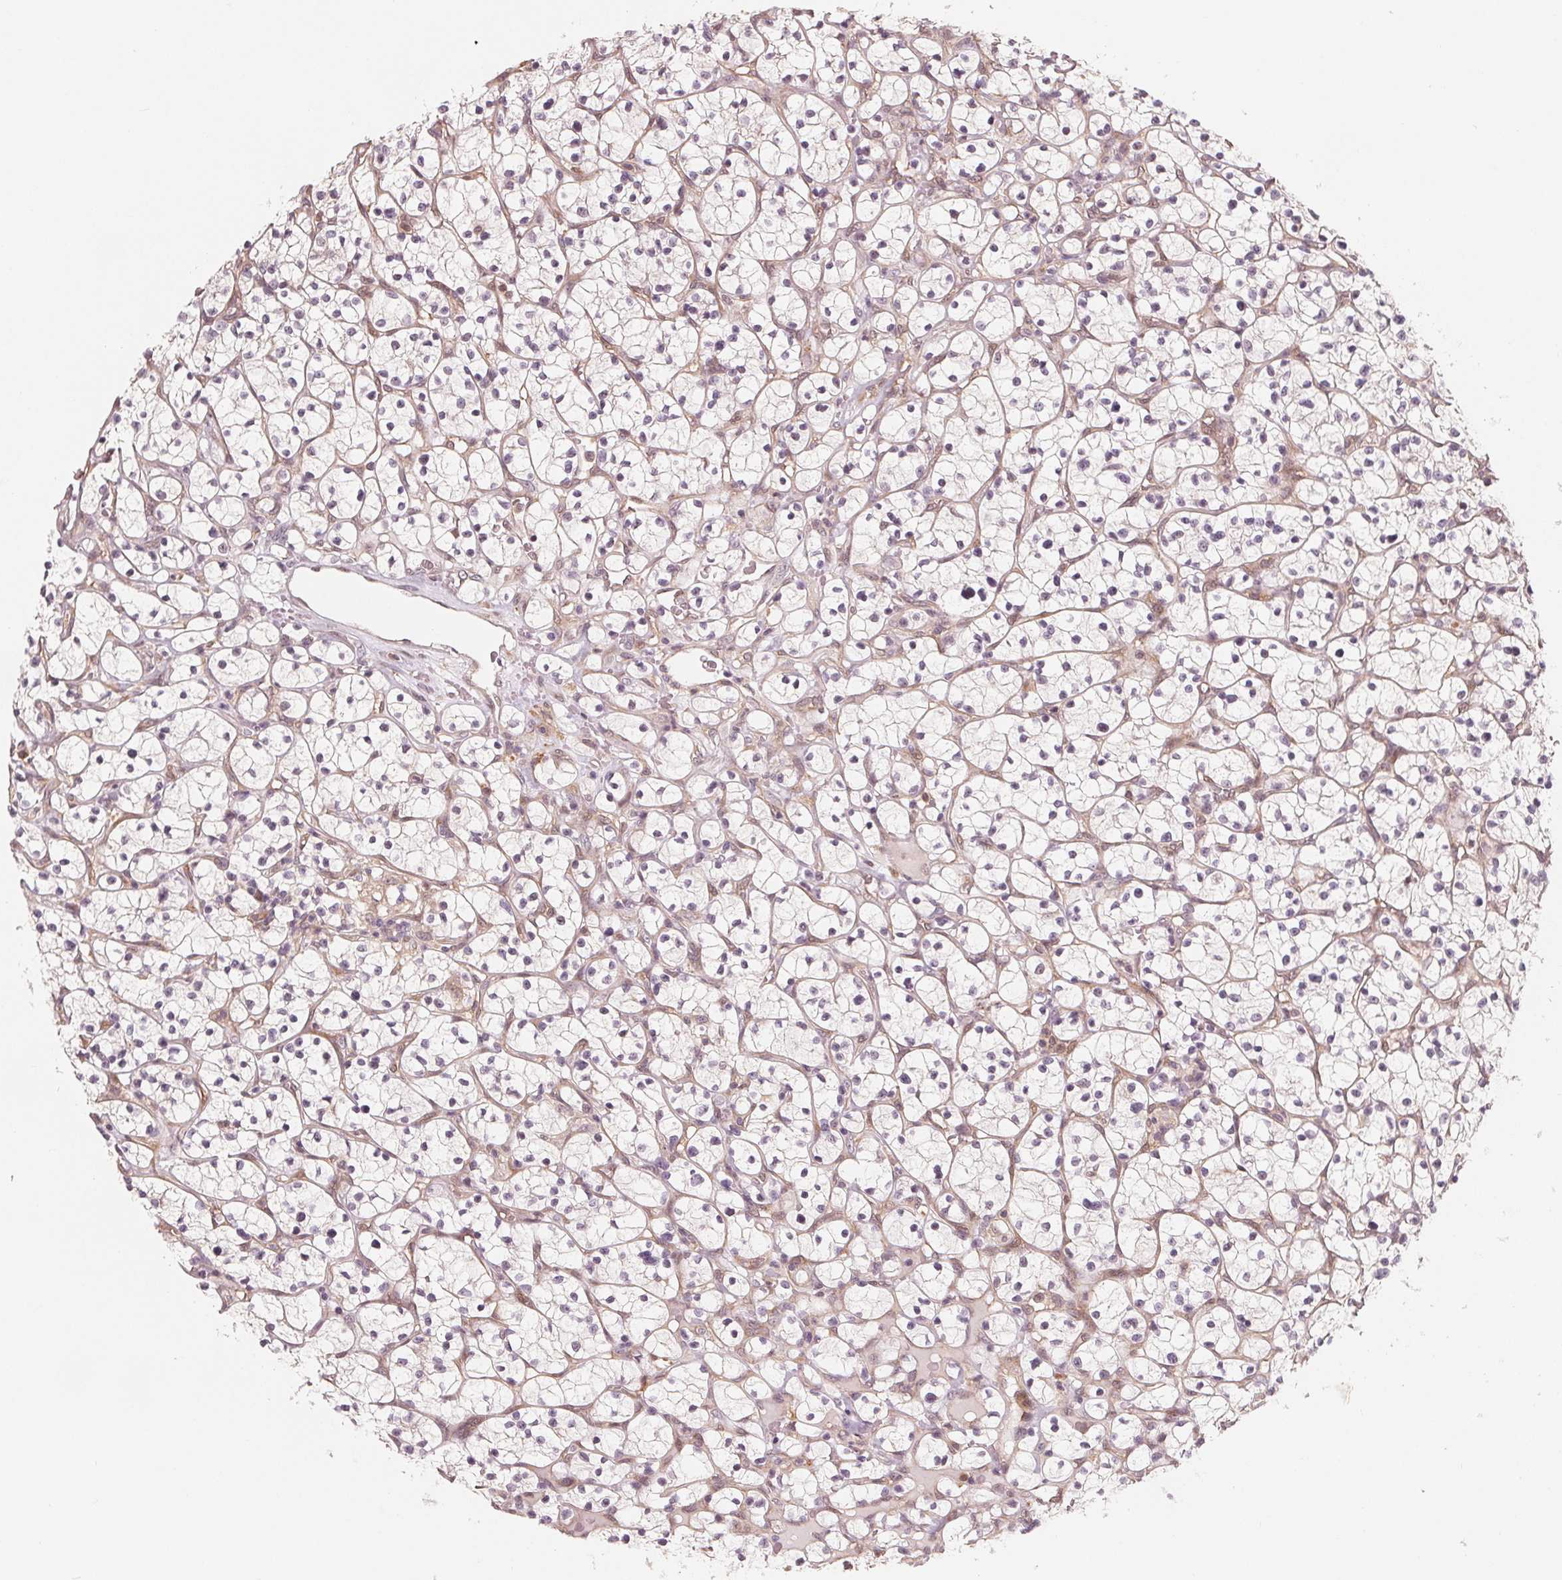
{"staining": {"intensity": "negative", "quantity": "none", "location": "none"}, "tissue": "renal cancer", "cell_type": "Tumor cells", "image_type": "cancer", "snomed": [{"axis": "morphology", "description": "Adenocarcinoma, NOS"}, {"axis": "topography", "description": "Kidney"}], "caption": "Immunohistochemistry of human renal cancer (adenocarcinoma) shows no positivity in tumor cells. (Immunohistochemistry, brightfield microscopy, high magnification).", "gene": "IL9R", "patient": {"sex": "female", "age": 64}}